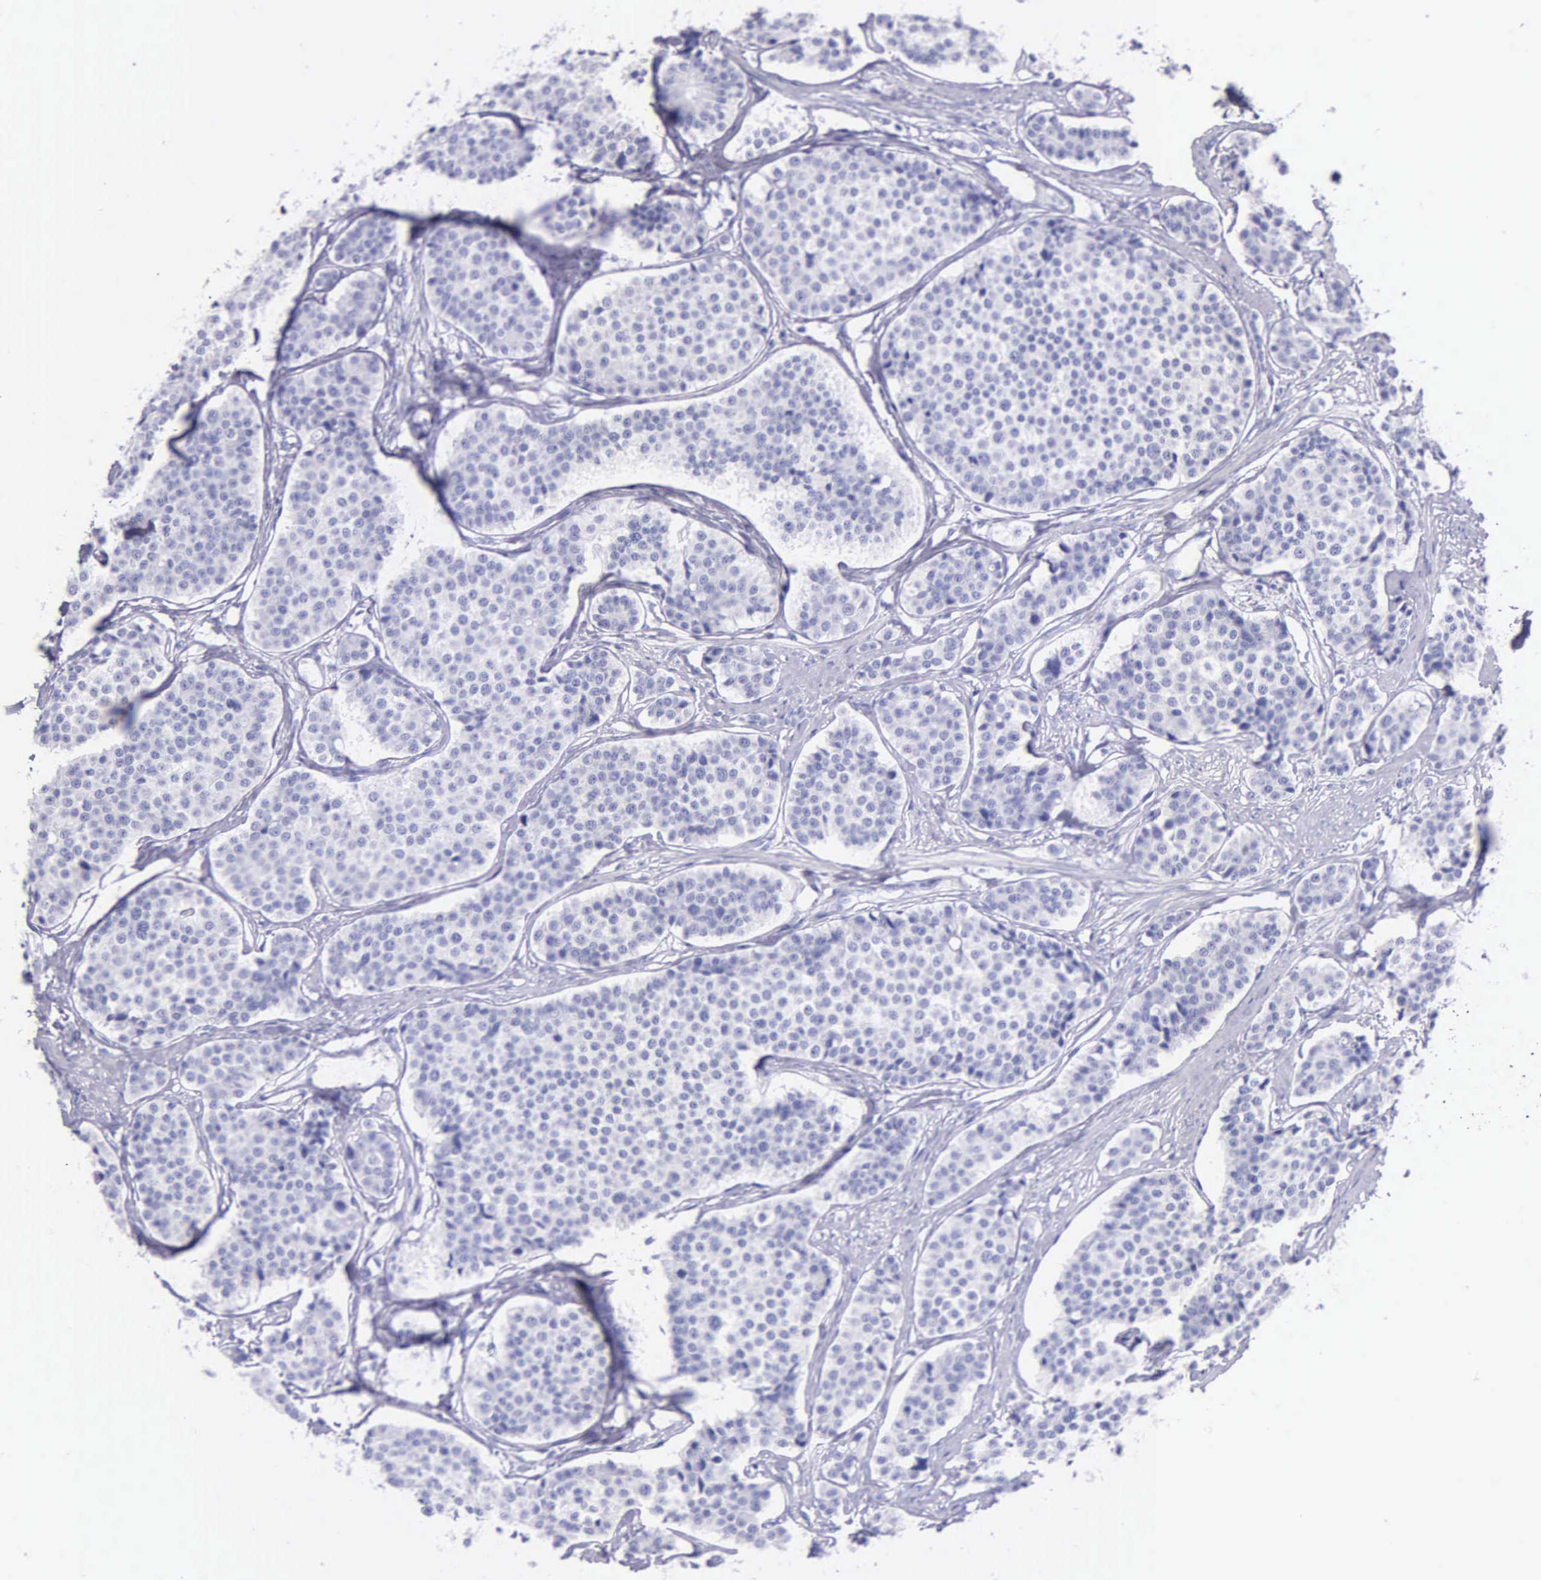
{"staining": {"intensity": "negative", "quantity": "none", "location": "none"}, "tissue": "carcinoid", "cell_type": "Tumor cells", "image_type": "cancer", "snomed": [{"axis": "morphology", "description": "Carcinoid, malignant, NOS"}, {"axis": "topography", "description": "Small intestine"}], "caption": "High power microscopy photomicrograph of an immunohistochemistry photomicrograph of malignant carcinoid, revealing no significant staining in tumor cells.", "gene": "KLK3", "patient": {"sex": "male", "age": 60}}